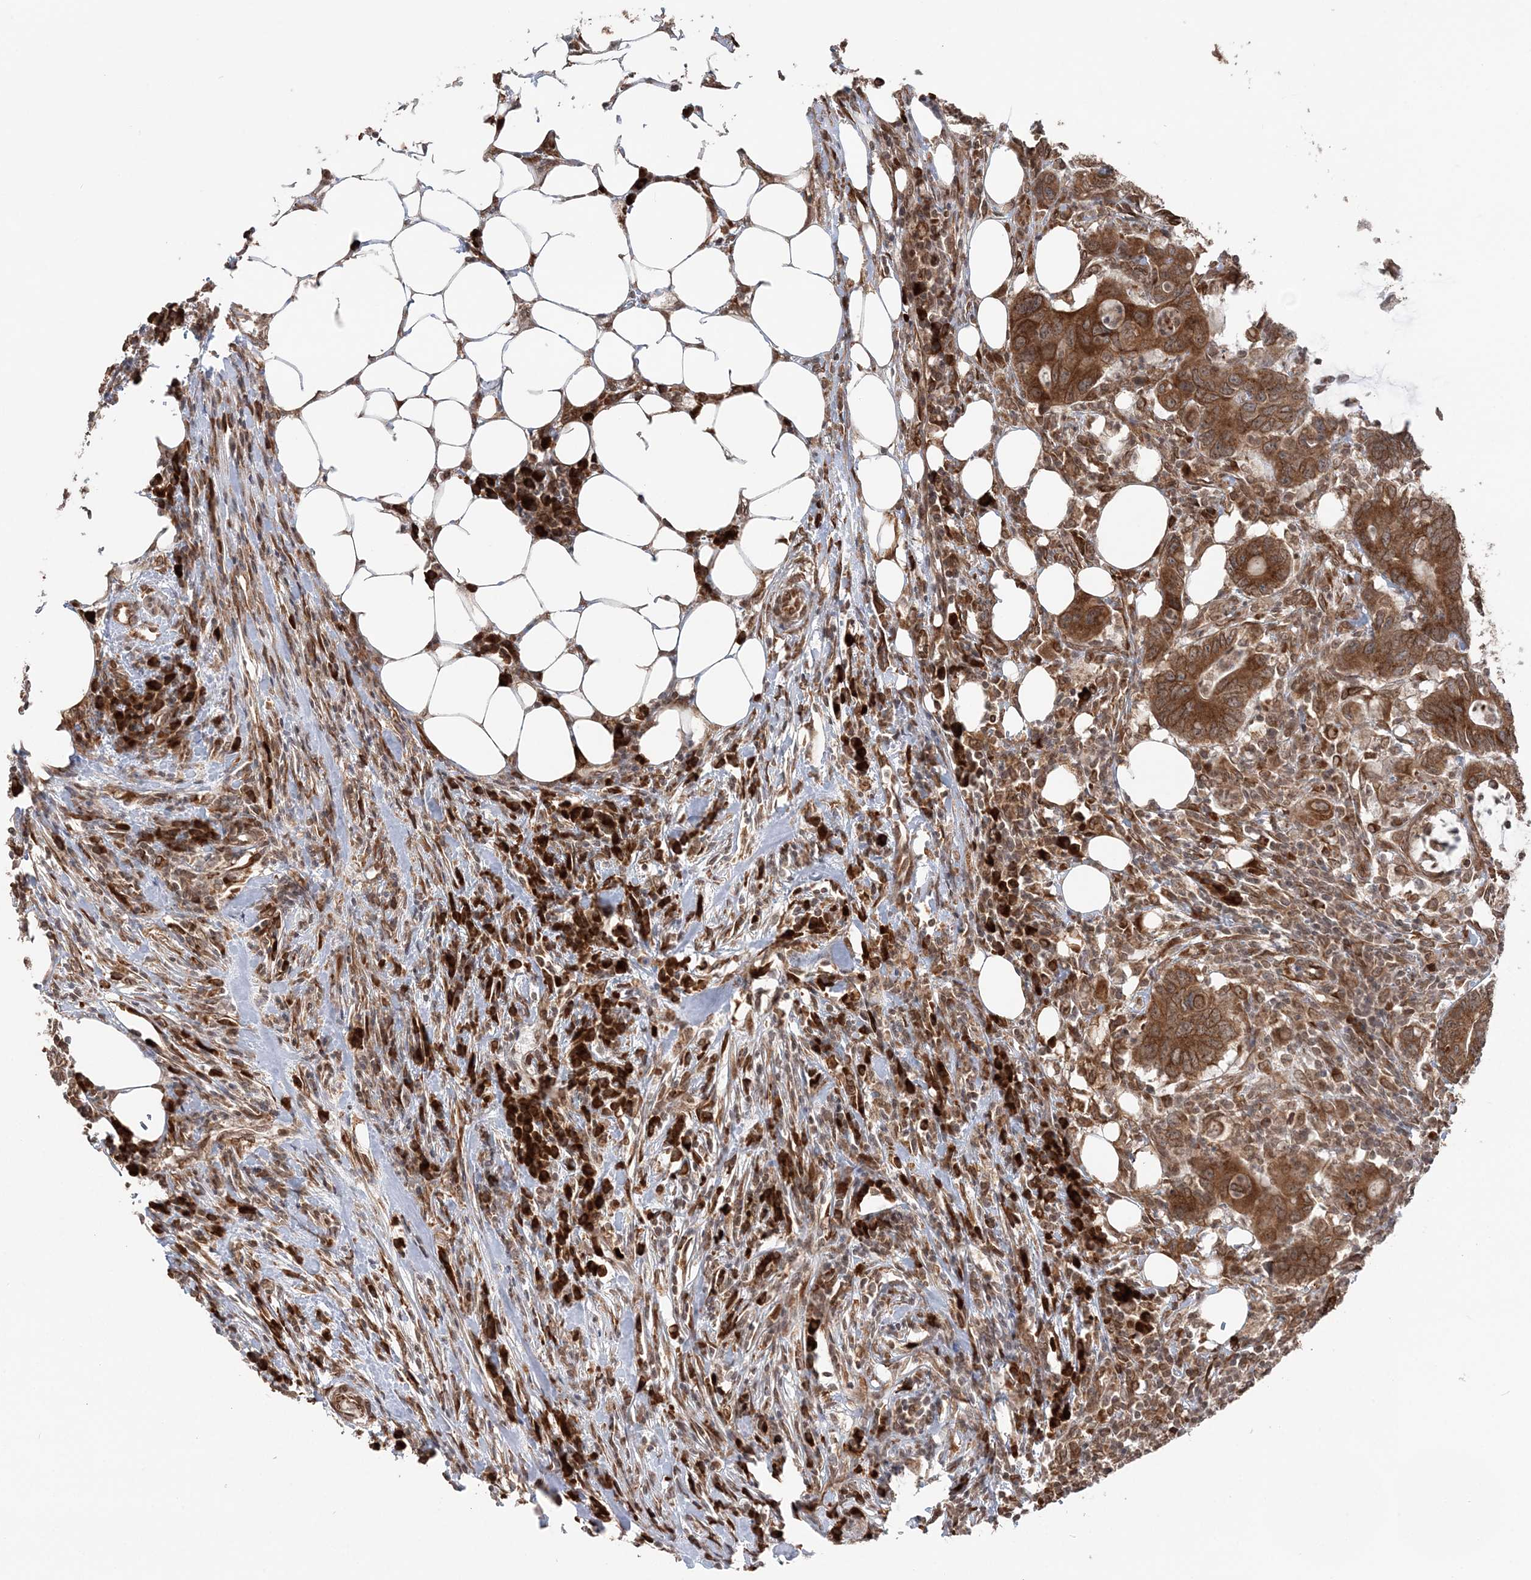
{"staining": {"intensity": "strong", "quantity": ">75%", "location": "cytoplasmic/membranous"}, "tissue": "colorectal cancer", "cell_type": "Tumor cells", "image_type": "cancer", "snomed": [{"axis": "morphology", "description": "Adenocarcinoma, NOS"}, {"axis": "topography", "description": "Colon"}], "caption": "Colorectal cancer (adenocarcinoma) was stained to show a protein in brown. There is high levels of strong cytoplasmic/membranous staining in approximately >75% of tumor cells. (Brightfield microscopy of DAB IHC at high magnification).", "gene": "TMED10", "patient": {"sex": "male", "age": 71}}